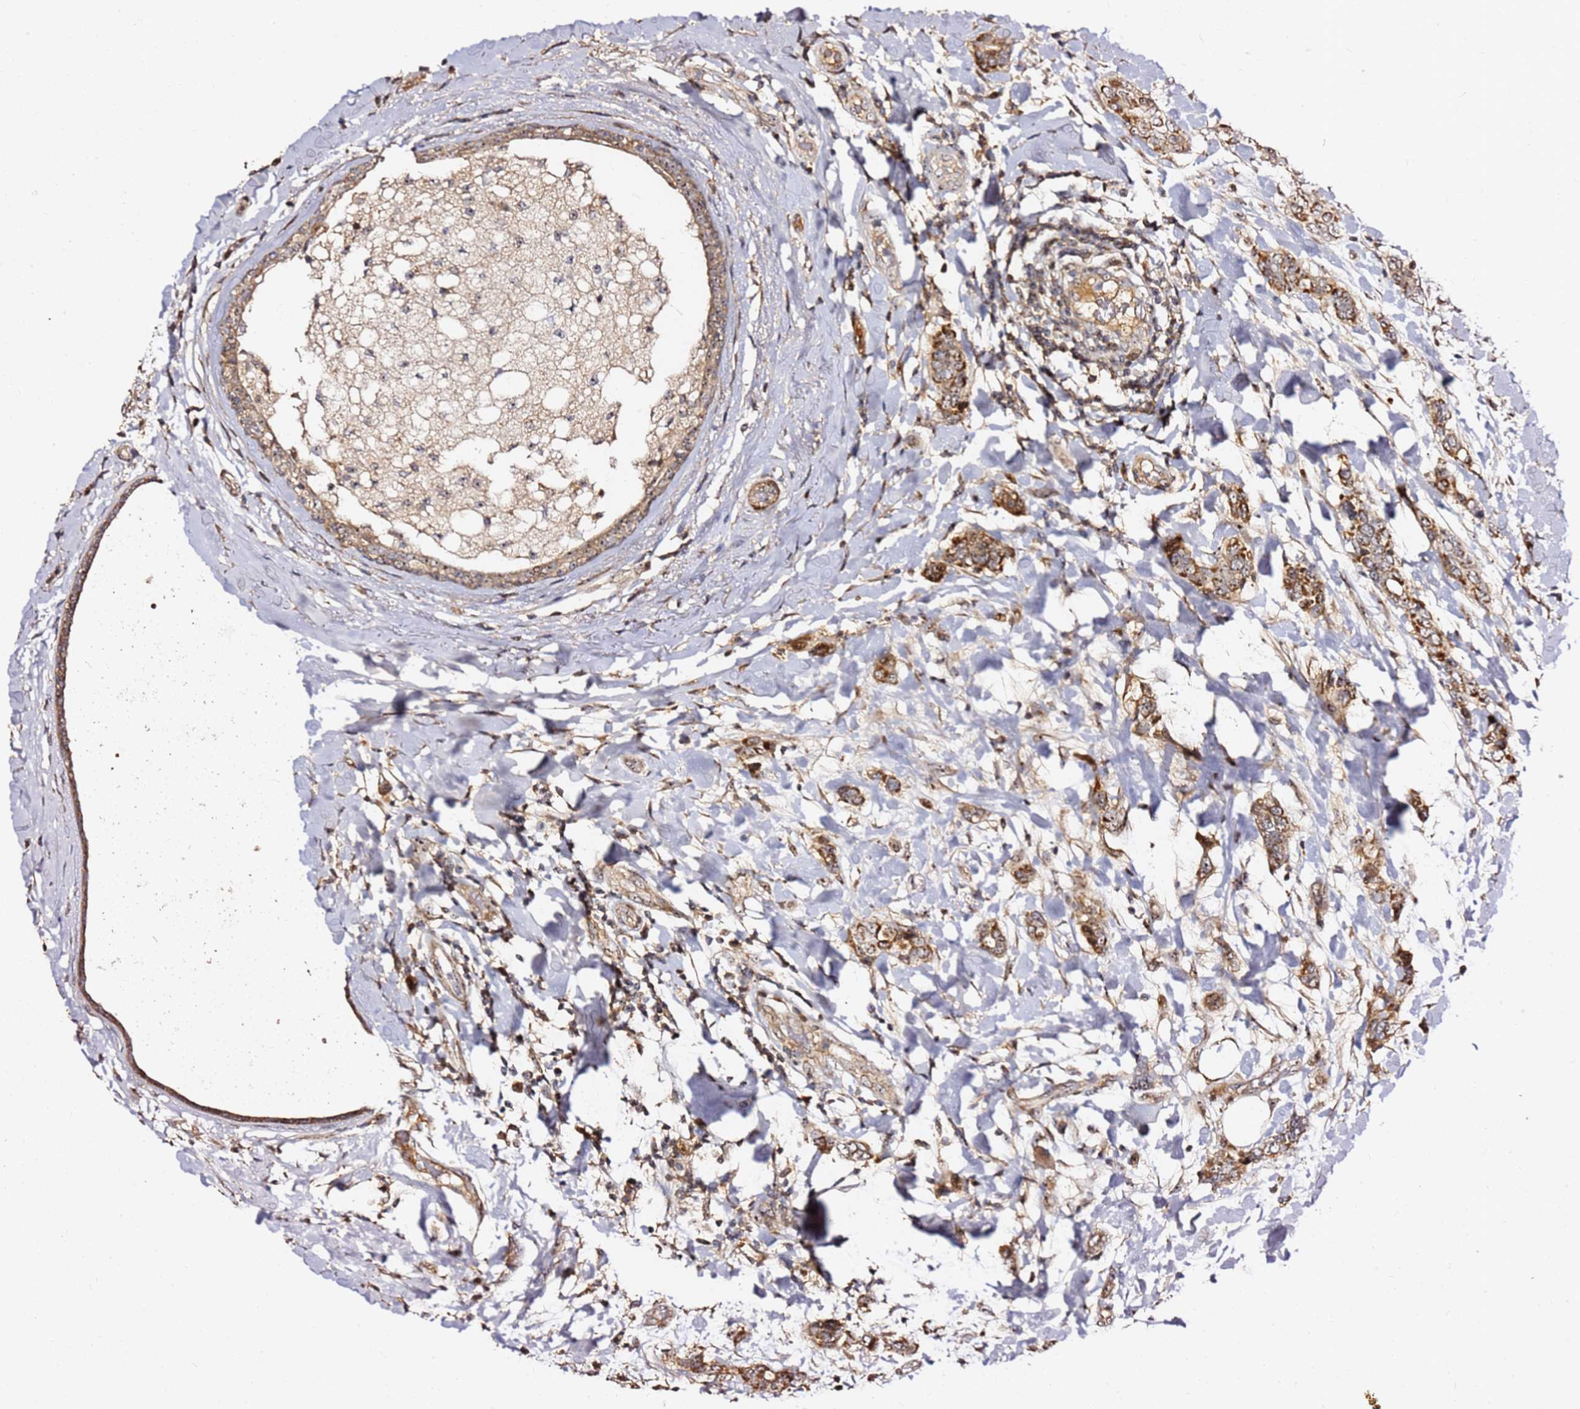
{"staining": {"intensity": "strong", "quantity": ">75%", "location": "cytoplasmic/membranous"}, "tissue": "breast cancer", "cell_type": "Tumor cells", "image_type": "cancer", "snomed": [{"axis": "morphology", "description": "Lobular carcinoma"}, {"axis": "topography", "description": "Breast"}], "caption": "Protein analysis of breast lobular carcinoma tissue shows strong cytoplasmic/membranous expression in about >75% of tumor cells. (DAB (3,3'-diaminobenzidine) IHC, brown staining for protein, blue staining for nuclei).", "gene": "KIF25", "patient": {"sex": "female", "age": 51}}